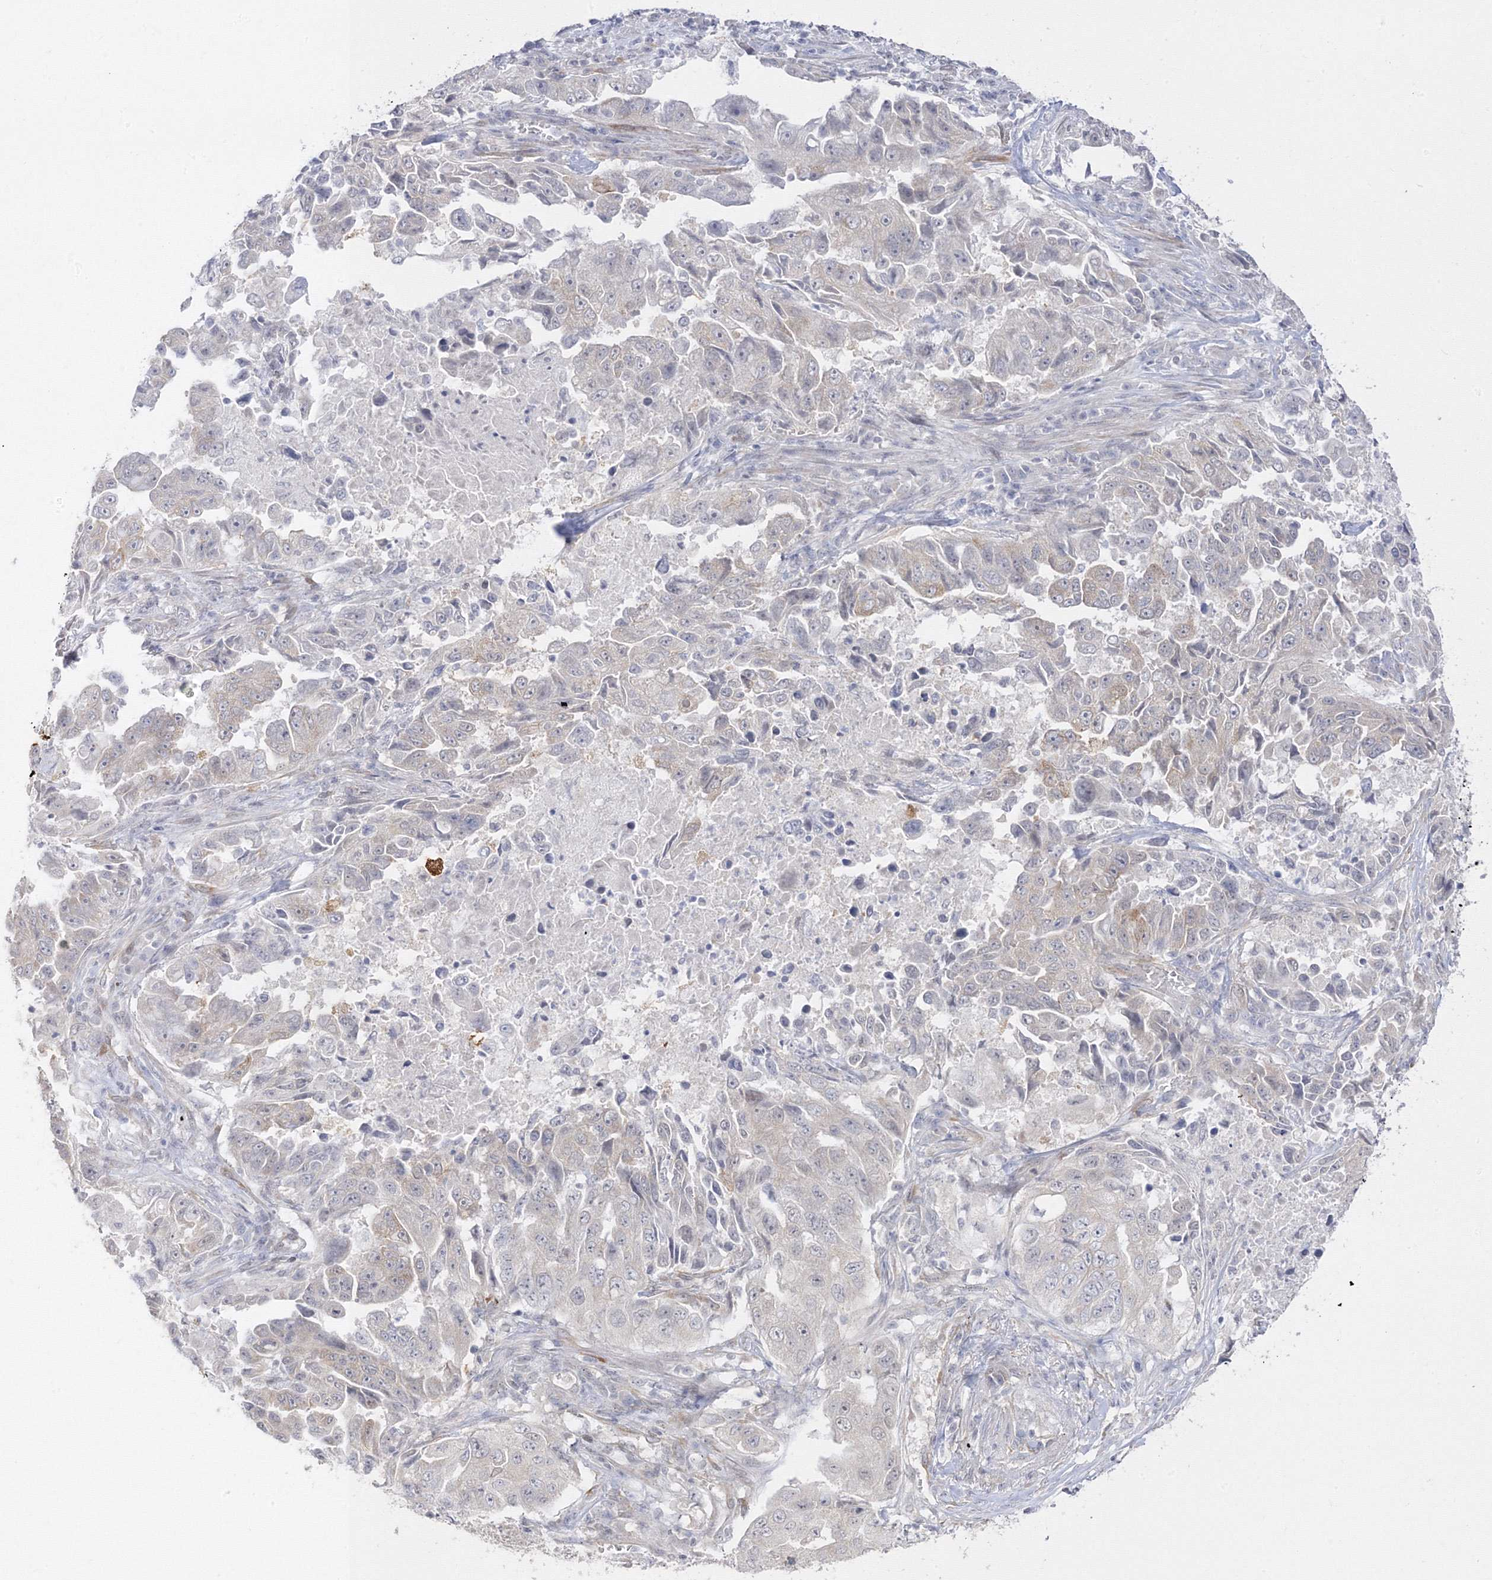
{"staining": {"intensity": "weak", "quantity": "<25%", "location": "cytoplasmic/membranous"}, "tissue": "lung cancer", "cell_type": "Tumor cells", "image_type": "cancer", "snomed": [{"axis": "morphology", "description": "Adenocarcinoma, NOS"}, {"axis": "topography", "description": "Lung"}], "caption": "High magnification brightfield microscopy of lung cancer stained with DAB (3,3'-diaminobenzidine) (brown) and counterstained with hematoxylin (blue): tumor cells show no significant staining.", "gene": "C2CD2", "patient": {"sex": "female", "age": 51}}